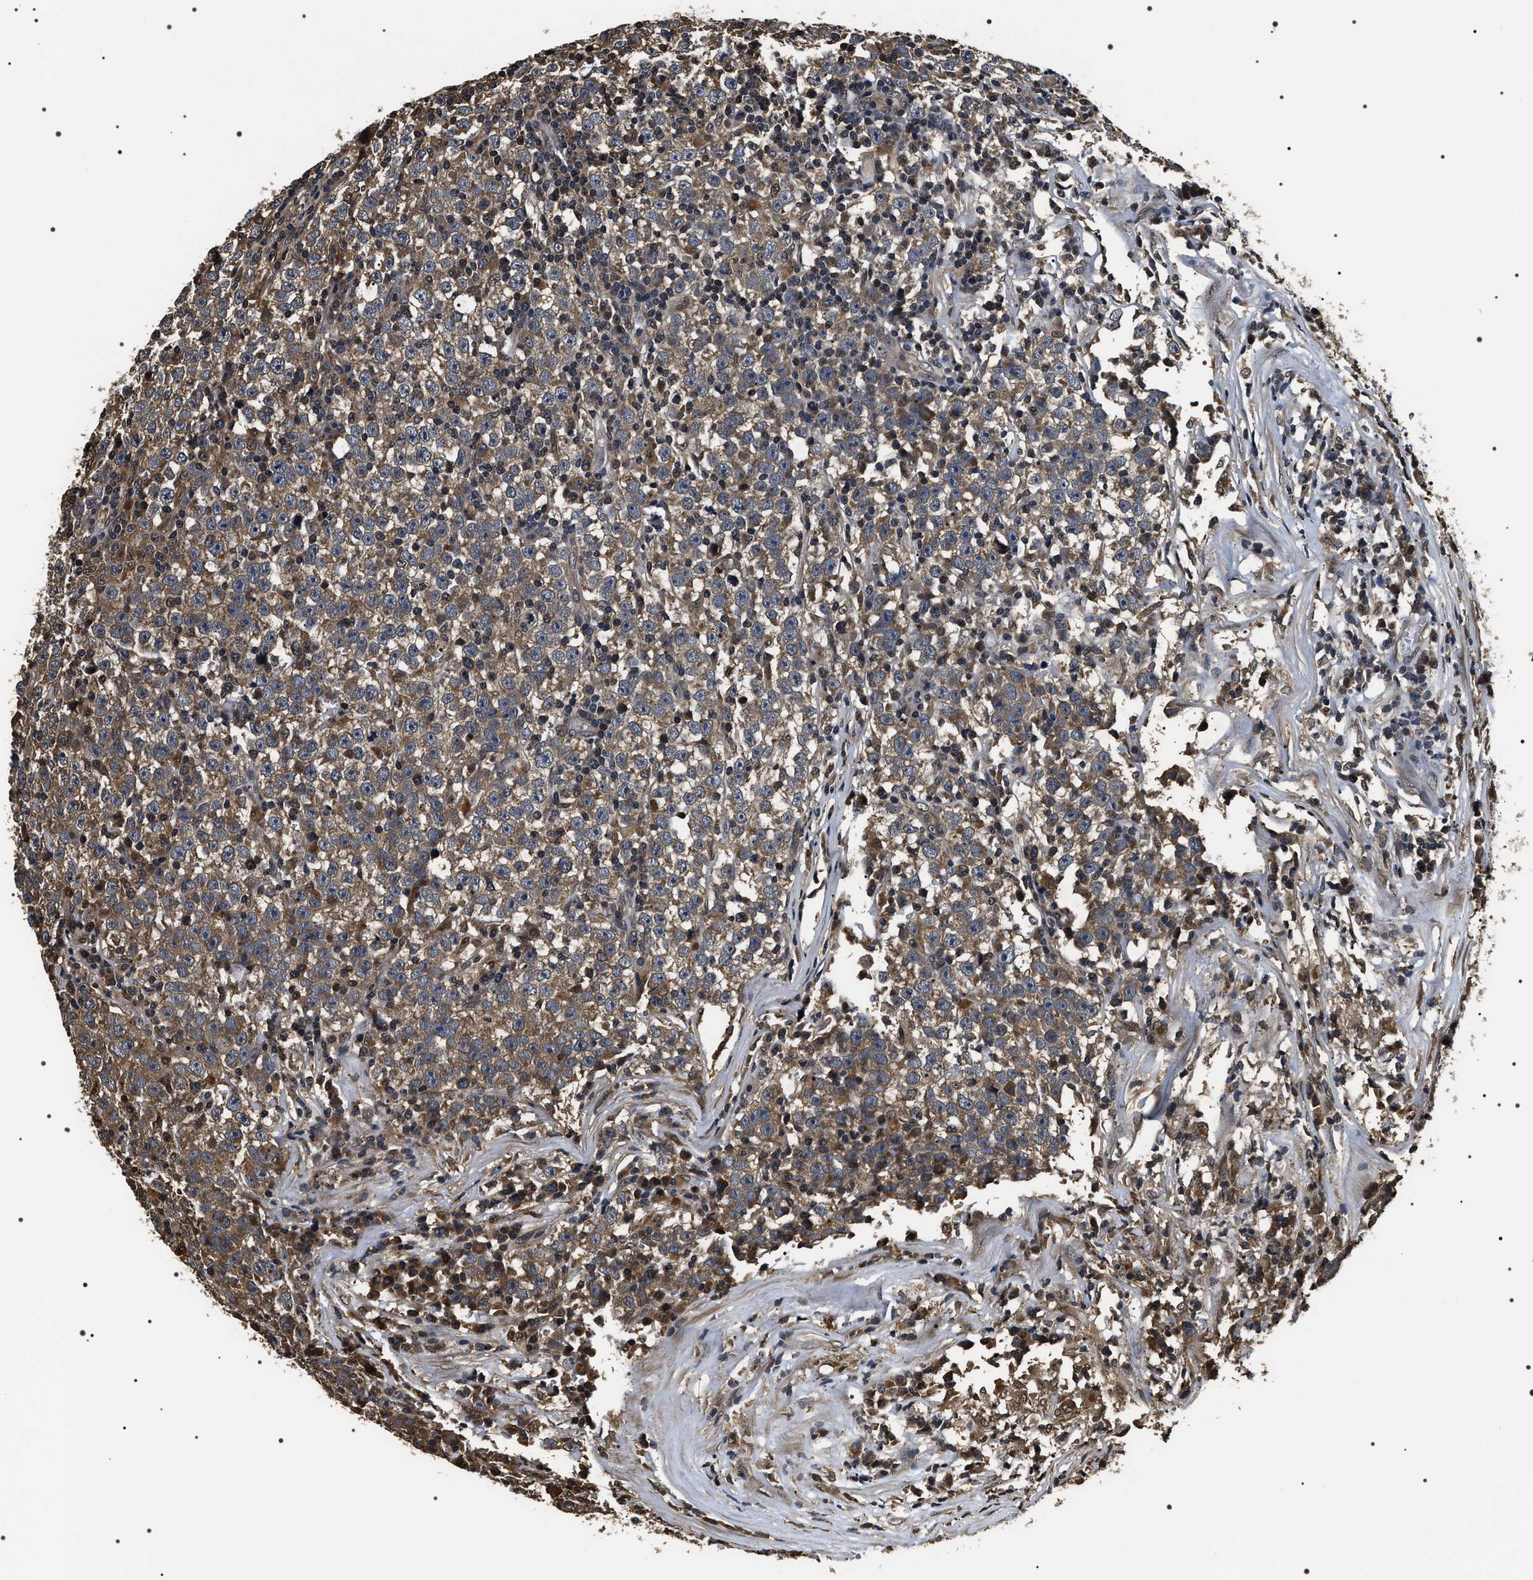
{"staining": {"intensity": "moderate", "quantity": ">75%", "location": "cytoplasmic/membranous"}, "tissue": "testis cancer", "cell_type": "Tumor cells", "image_type": "cancer", "snomed": [{"axis": "morphology", "description": "Seminoma, NOS"}, {"axis": "topography", "description": "Testis"}], "caption": "Testis cancer stained with a brown dye shows moderate cytoplasmic/membranous positive positivity in about >75% of tumor cells.", "gene": "ARHGAP22", "patient": {"sex": "male", "age": 43}}